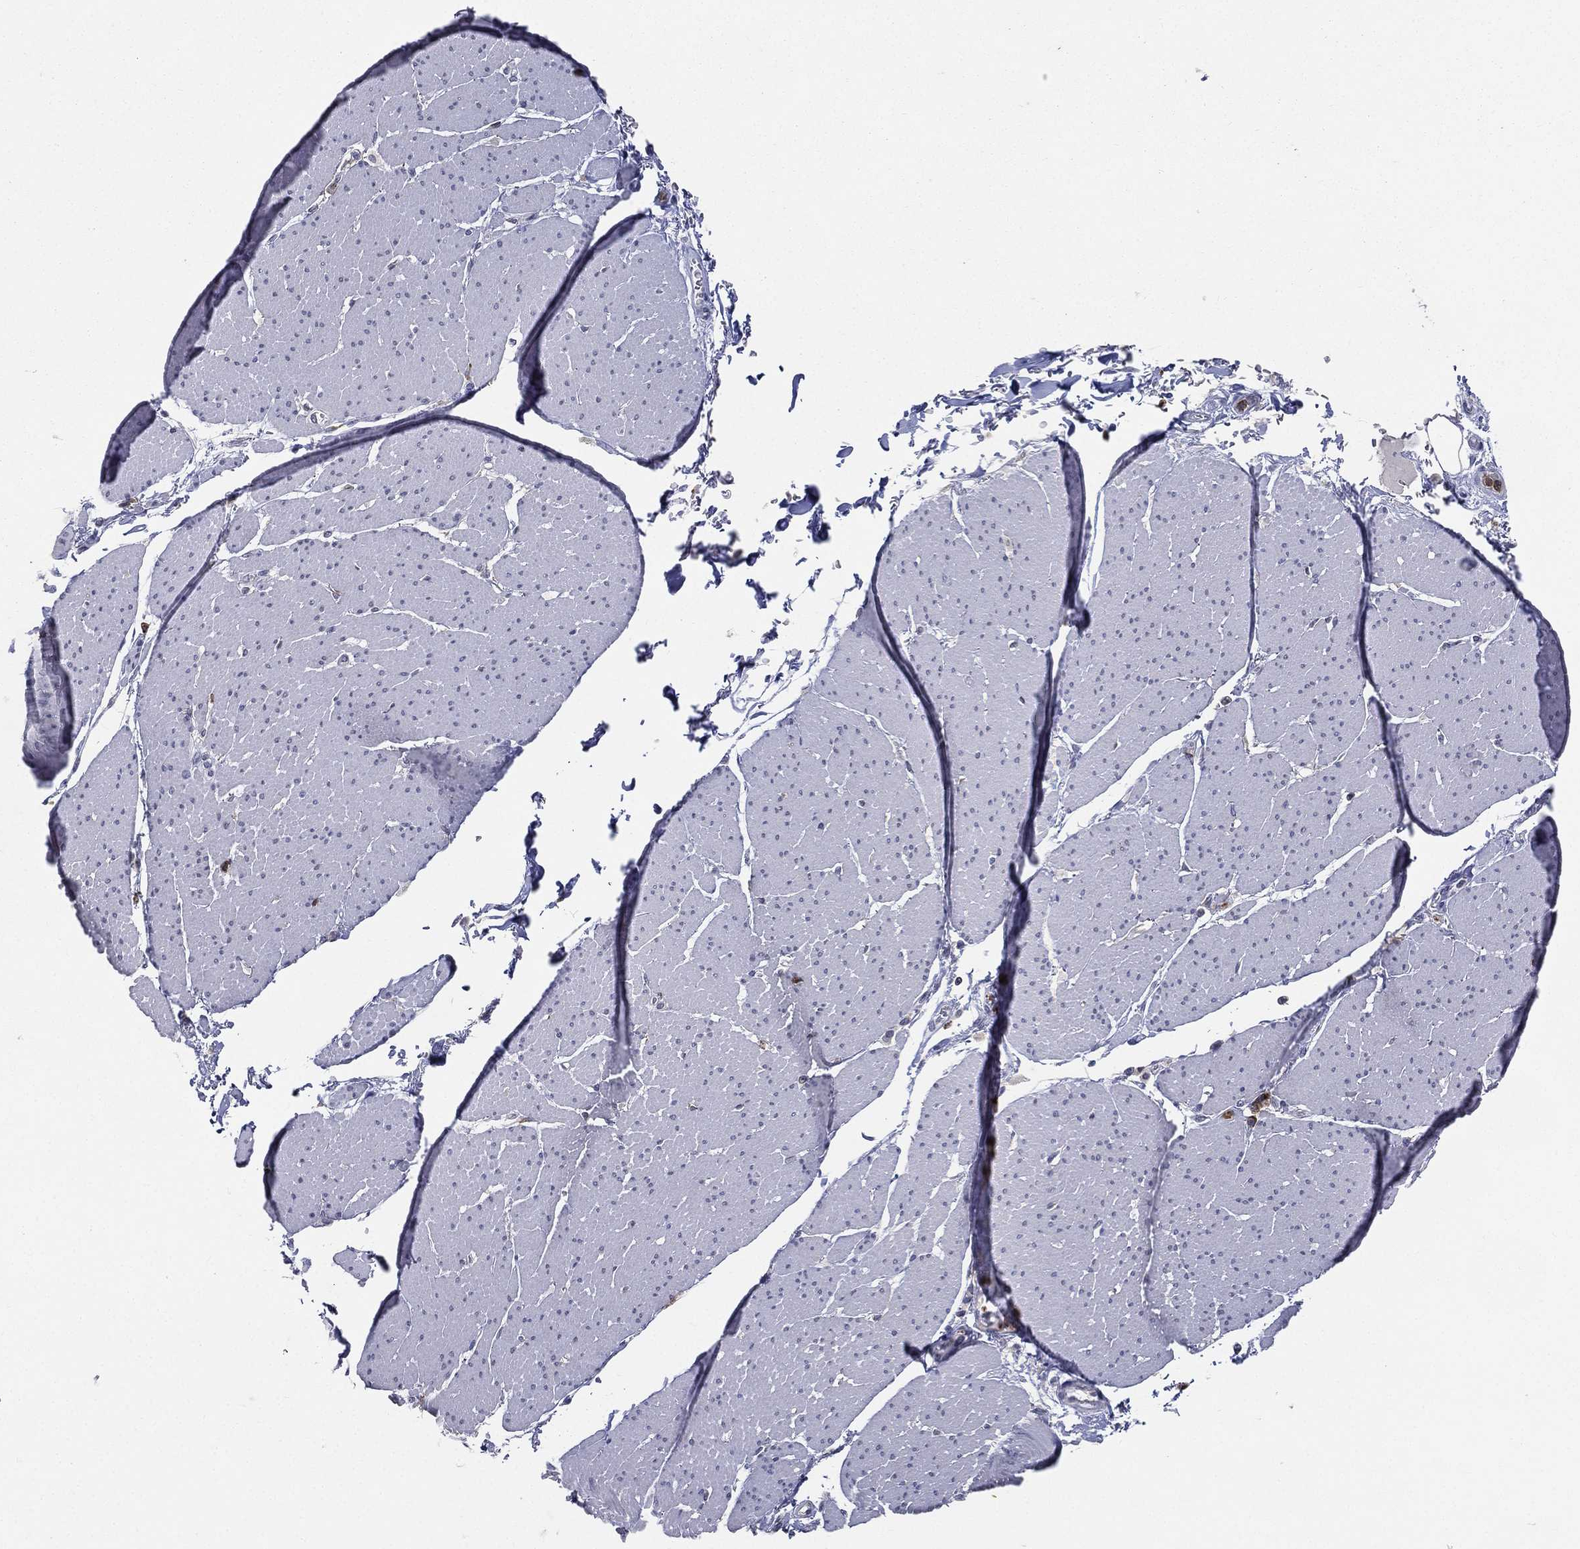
{"staining": {"intensity": "negative", "quantity": "none", "location": "none"}, "tissue": "smooth muscle", "cell_type": "Smooth muscle cells", "image_type": "normal", "snomed": [{"axis": "morphology", "description": "Normal tissue, NOS"}, {"axis": "topography", "description": "Smooth muscle"}, {"axis": "topography", "description": "Anal"}], "caption": "The immunohistochemistry (IHC) histopathology image has no significant expression in smooth muscle cells of smooth muscle.", "gene": "EVI2B", "patient": {"sex": "male", "age": 83}}